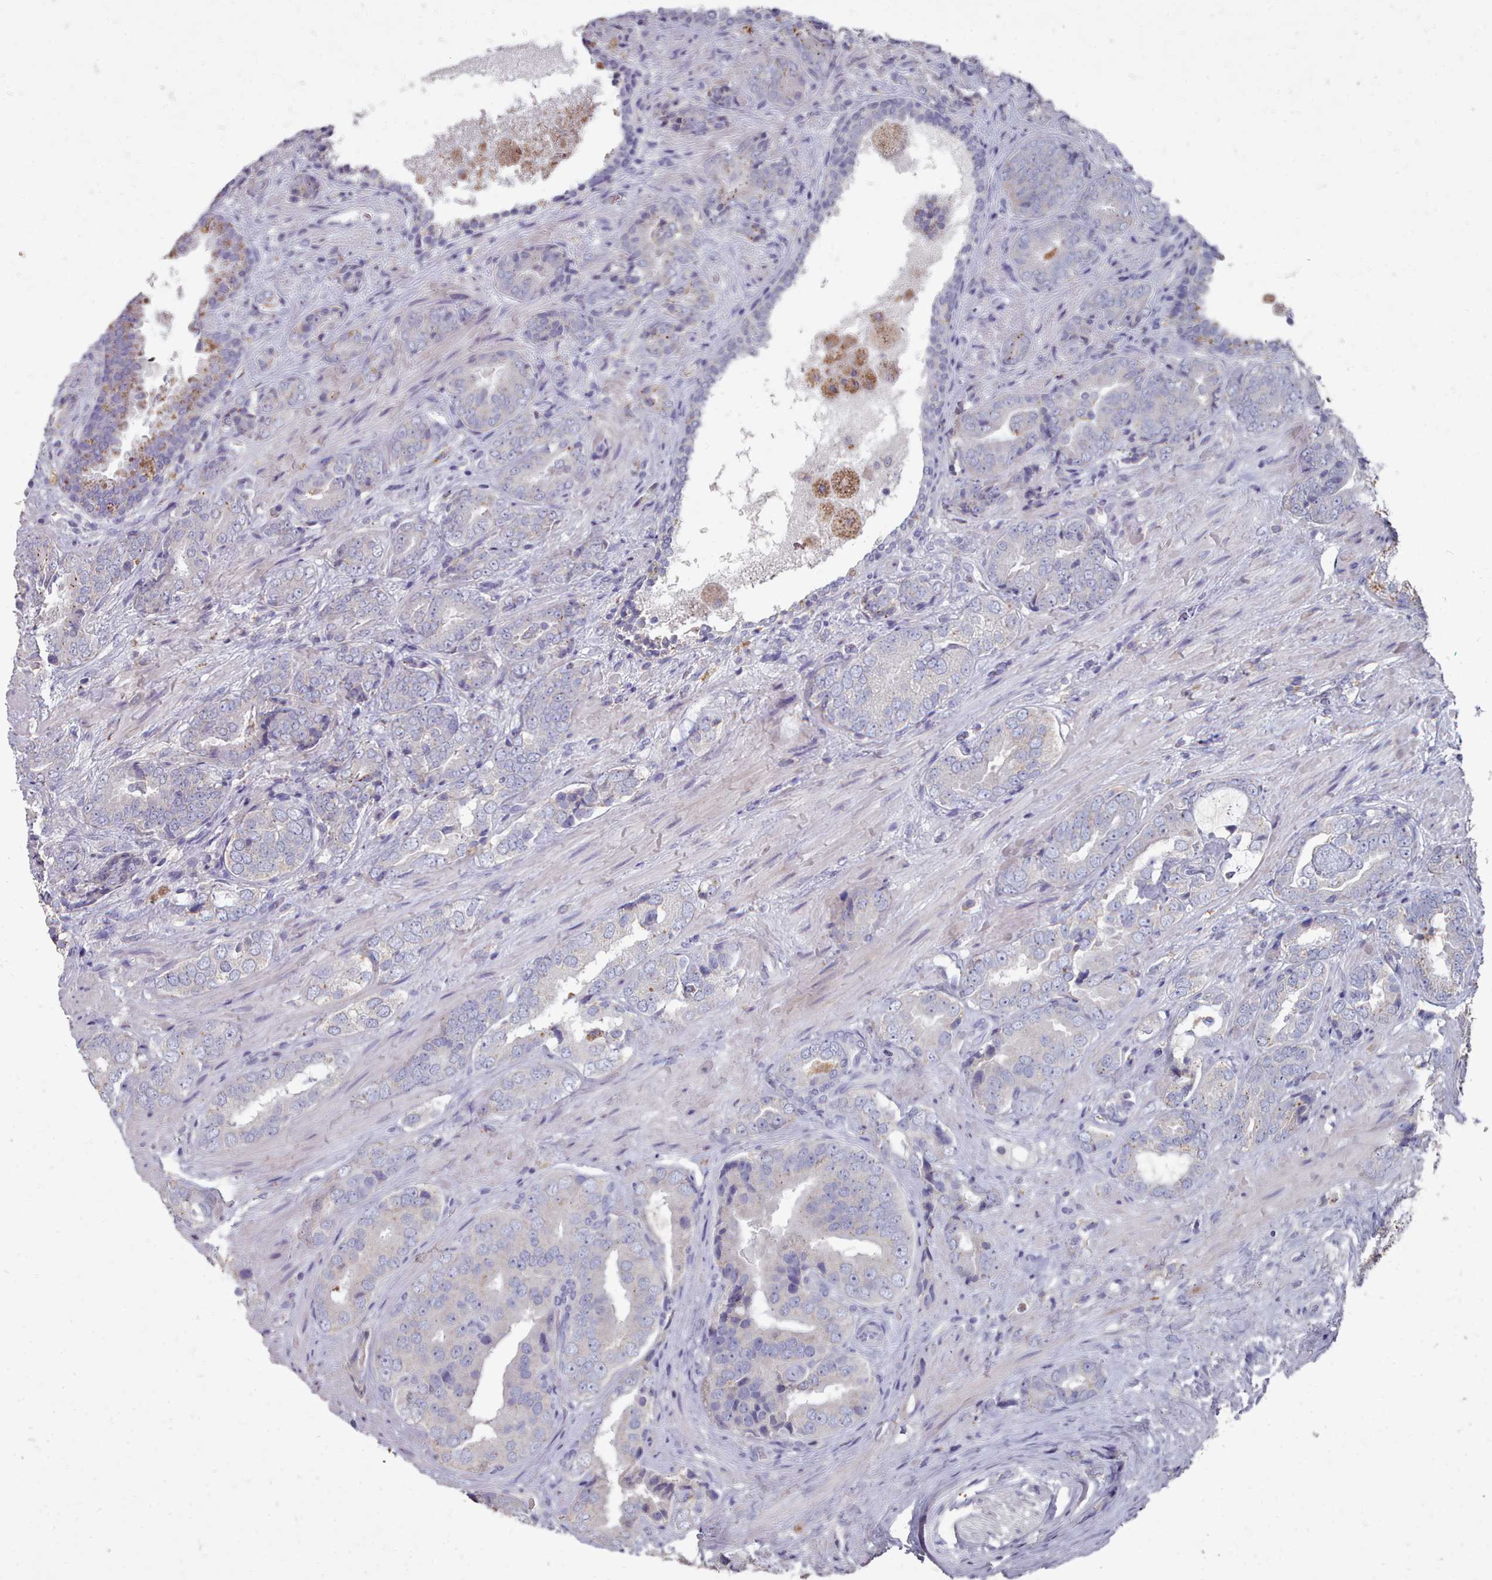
{"staining": {"intensity": "negative", "quantity": "none", "location": "none"}, "tissue": "prostate cancer", "cell_type": "Tumor cells", "image_type": "cancer", "snomed": [{"axis": "morphology", "description": "Adenocarcinoma, High grade"}, {"axis": "topography", "description": "Prostate"}], "caption": "Immunohistochemistry of human high-grade adenocarcinoma (prostate) reveals no staining in tumor cells. (Stains: DAB IHC with hematoxylin counter stain, Microscopy: brightfield microscopy at high magnification).", "gene": "OTULINL", "patient": {"sex": "male", "age": 71}}